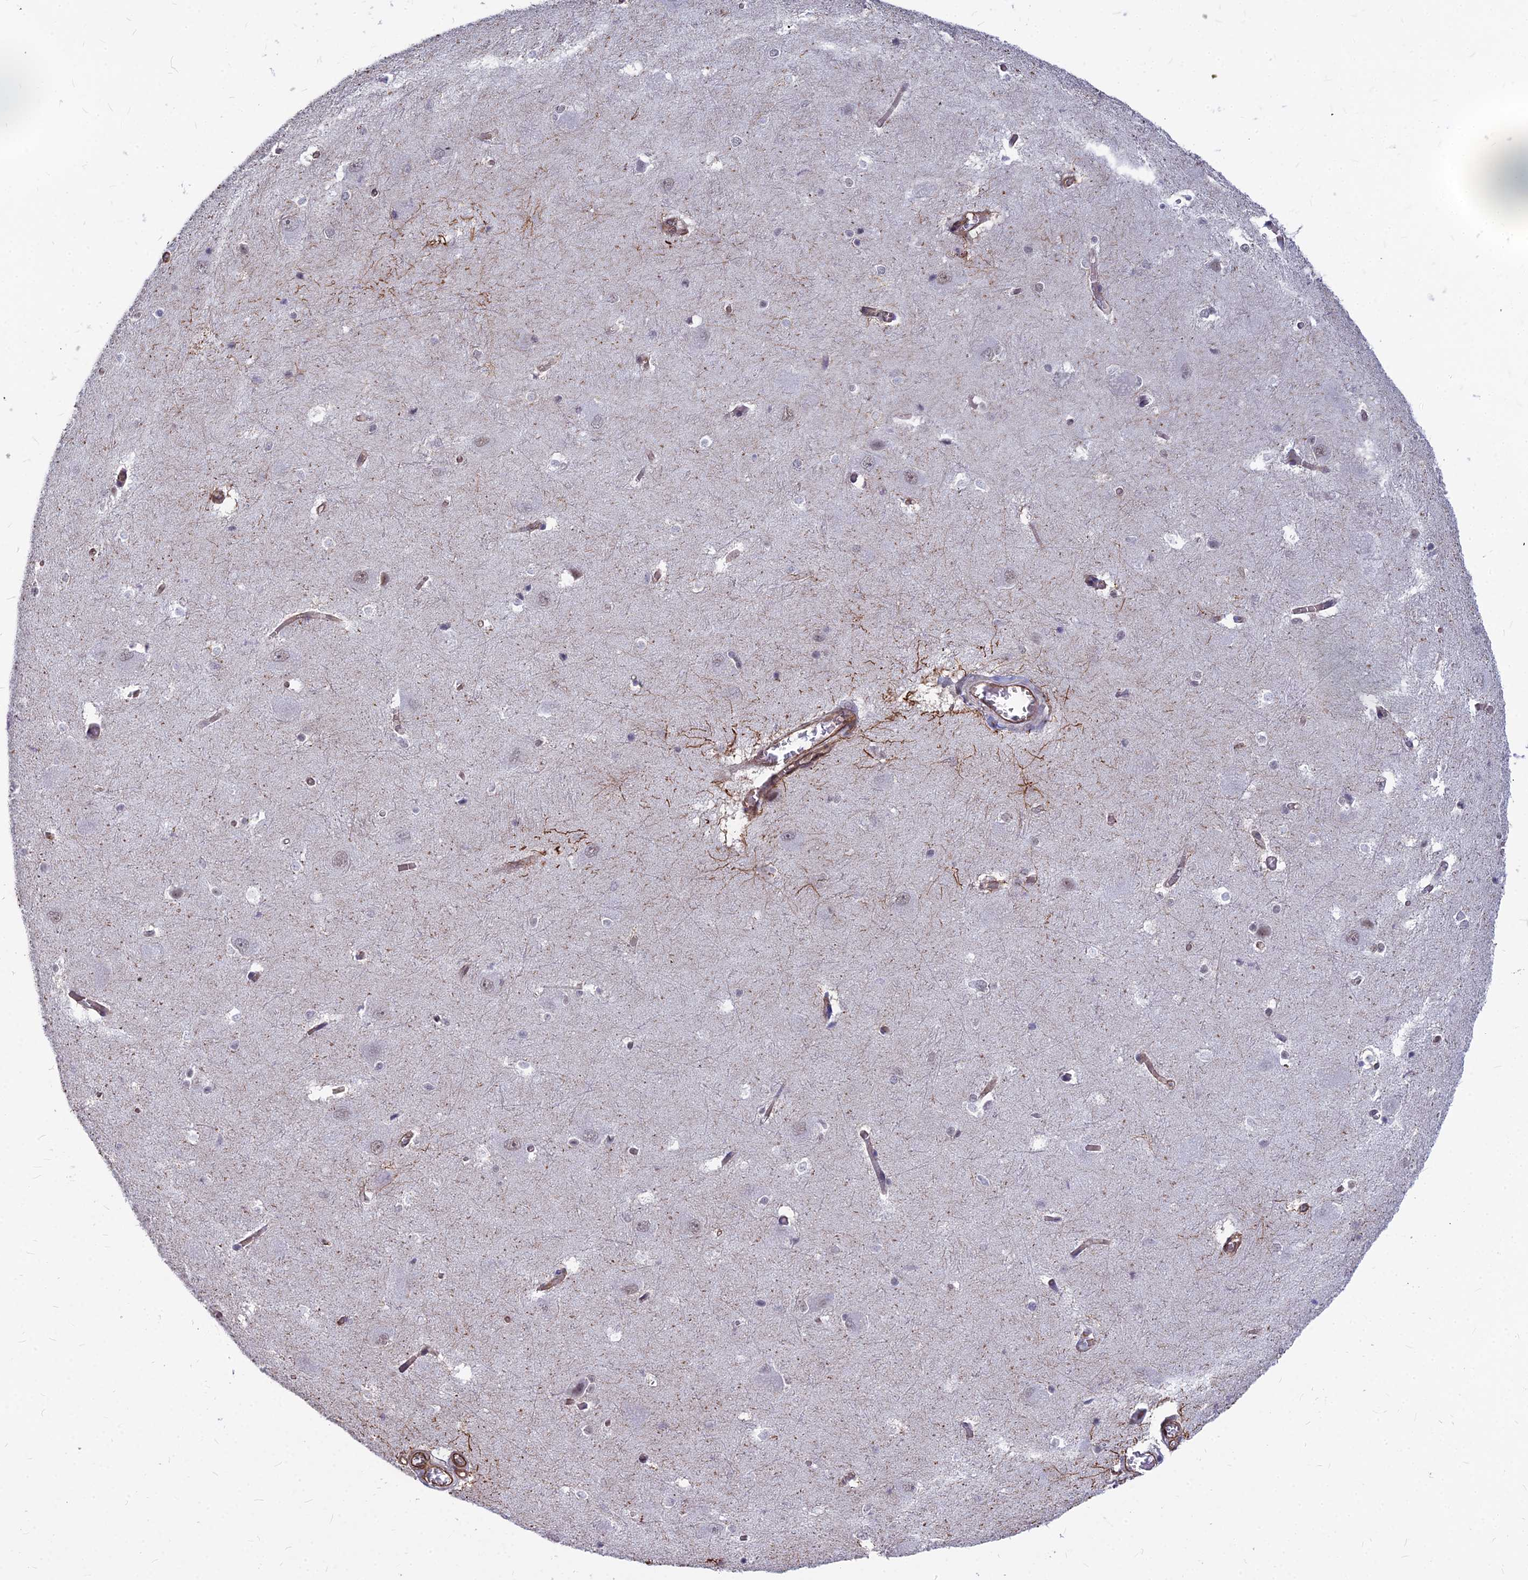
{"staining": {"intensity": "negative", "quantity": "none", "location": "none"}, "tissue": "caudate", "cell_type": "Glial cells", "image_type": "normal", "snomed": [{"axis": "morphology", "description": "Normal tissue, NOS"}, {"axis": "topography", "description": "Lateral ventricle wall"}], "caption": "The photomicrograph demonstrates no staining of glial cells in normal caudate.", "gene": "YJU2", "patient": {"sex": "male", "age": 37}}